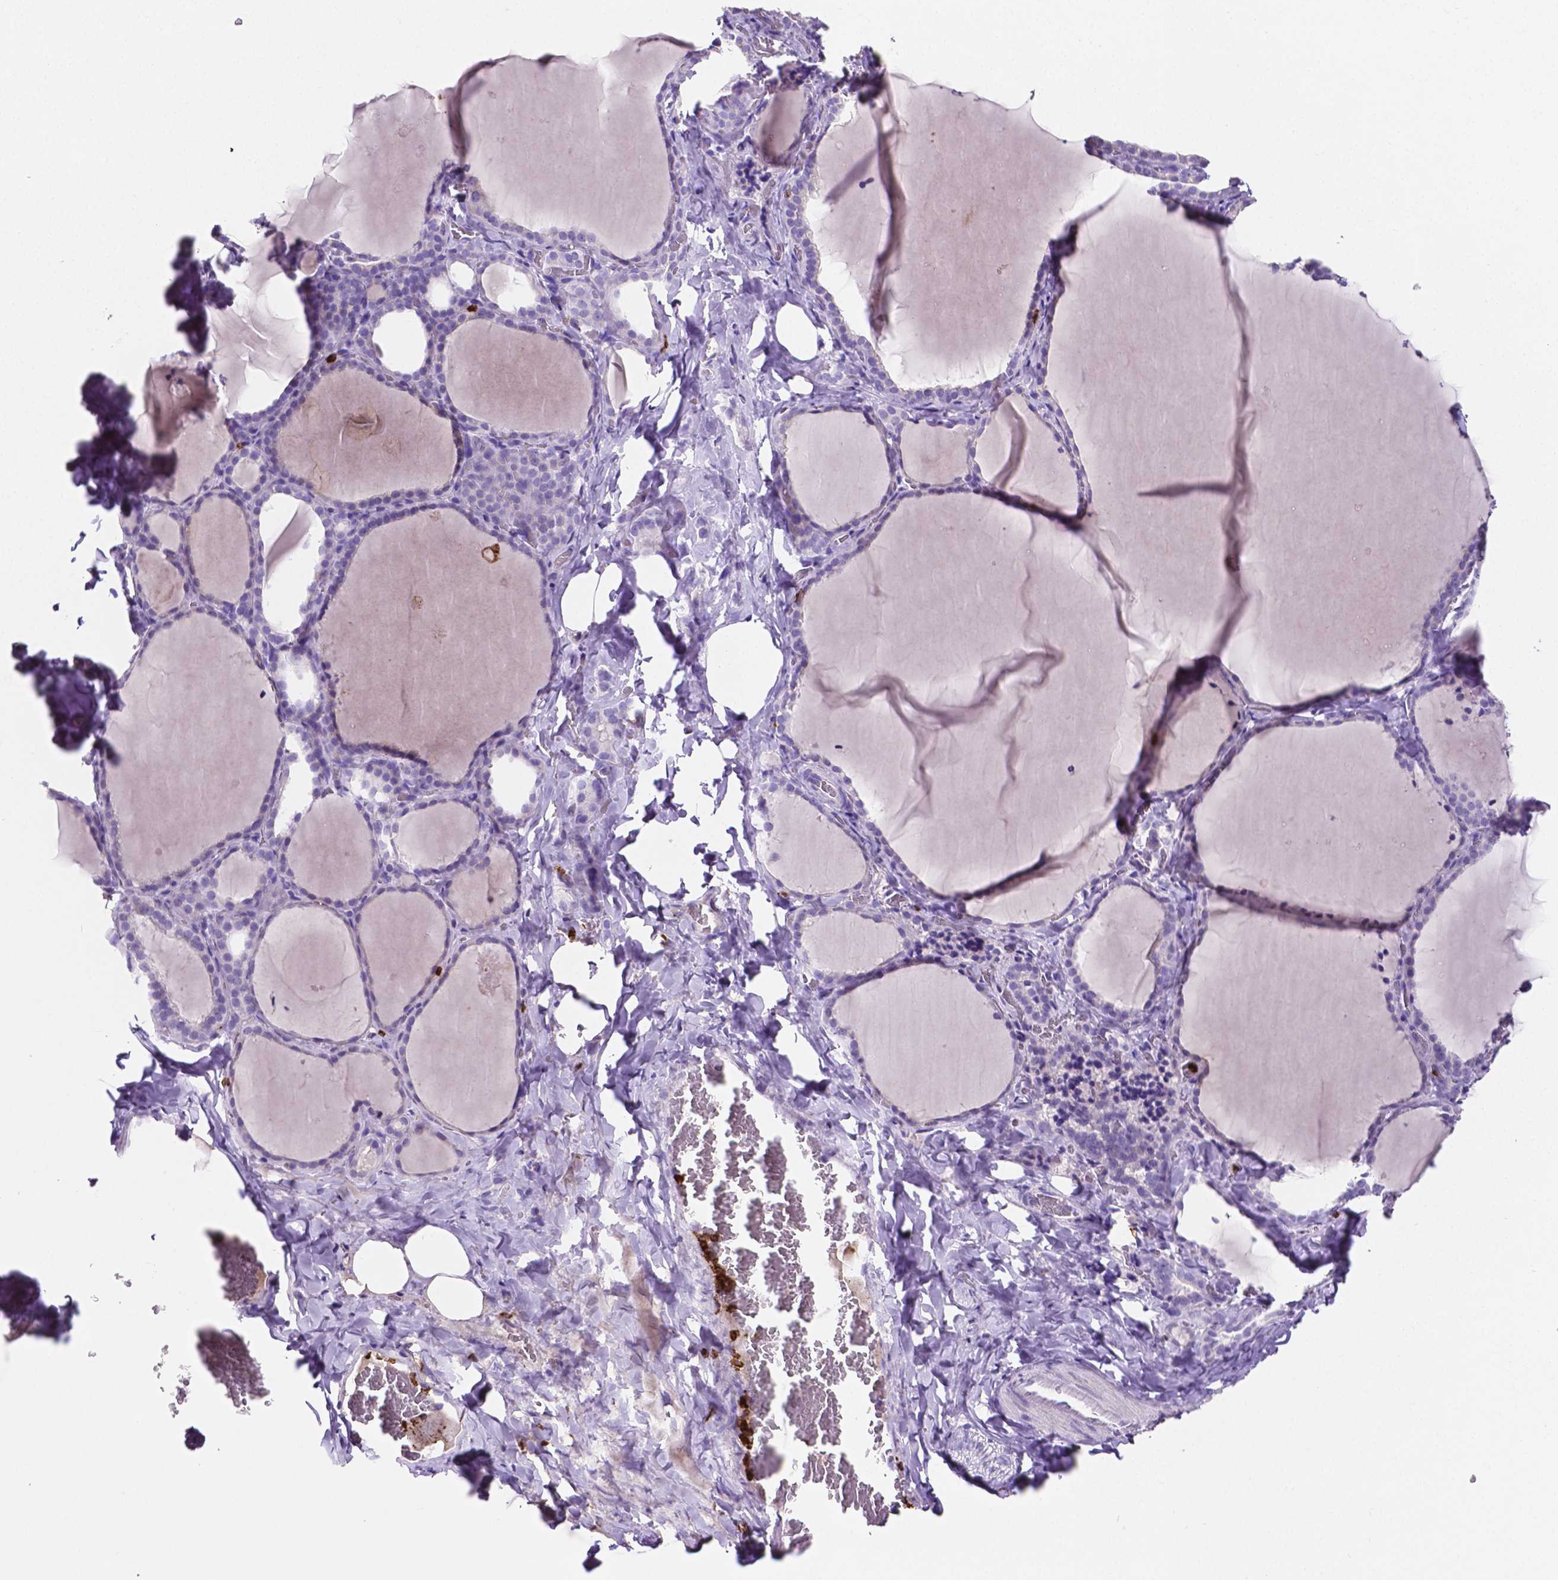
{"staining": {"intensity": "negative", "quantity": "none", "location": "none"}, "tissue": "thyroid gland", "cell_type": "Glandular cells", "image_type": "normal", "snomed": [{"axis": "morphology", "description": "Normal tissue, NOS"}, {"axis": "topography", "description": "Thyroid gland"}], "caption": "Protein analysis of normal thyroid gland displays no significant positivity in glandular cells.", "gene": "MMP9", "patient": {"sex": "female", "age": 22}}